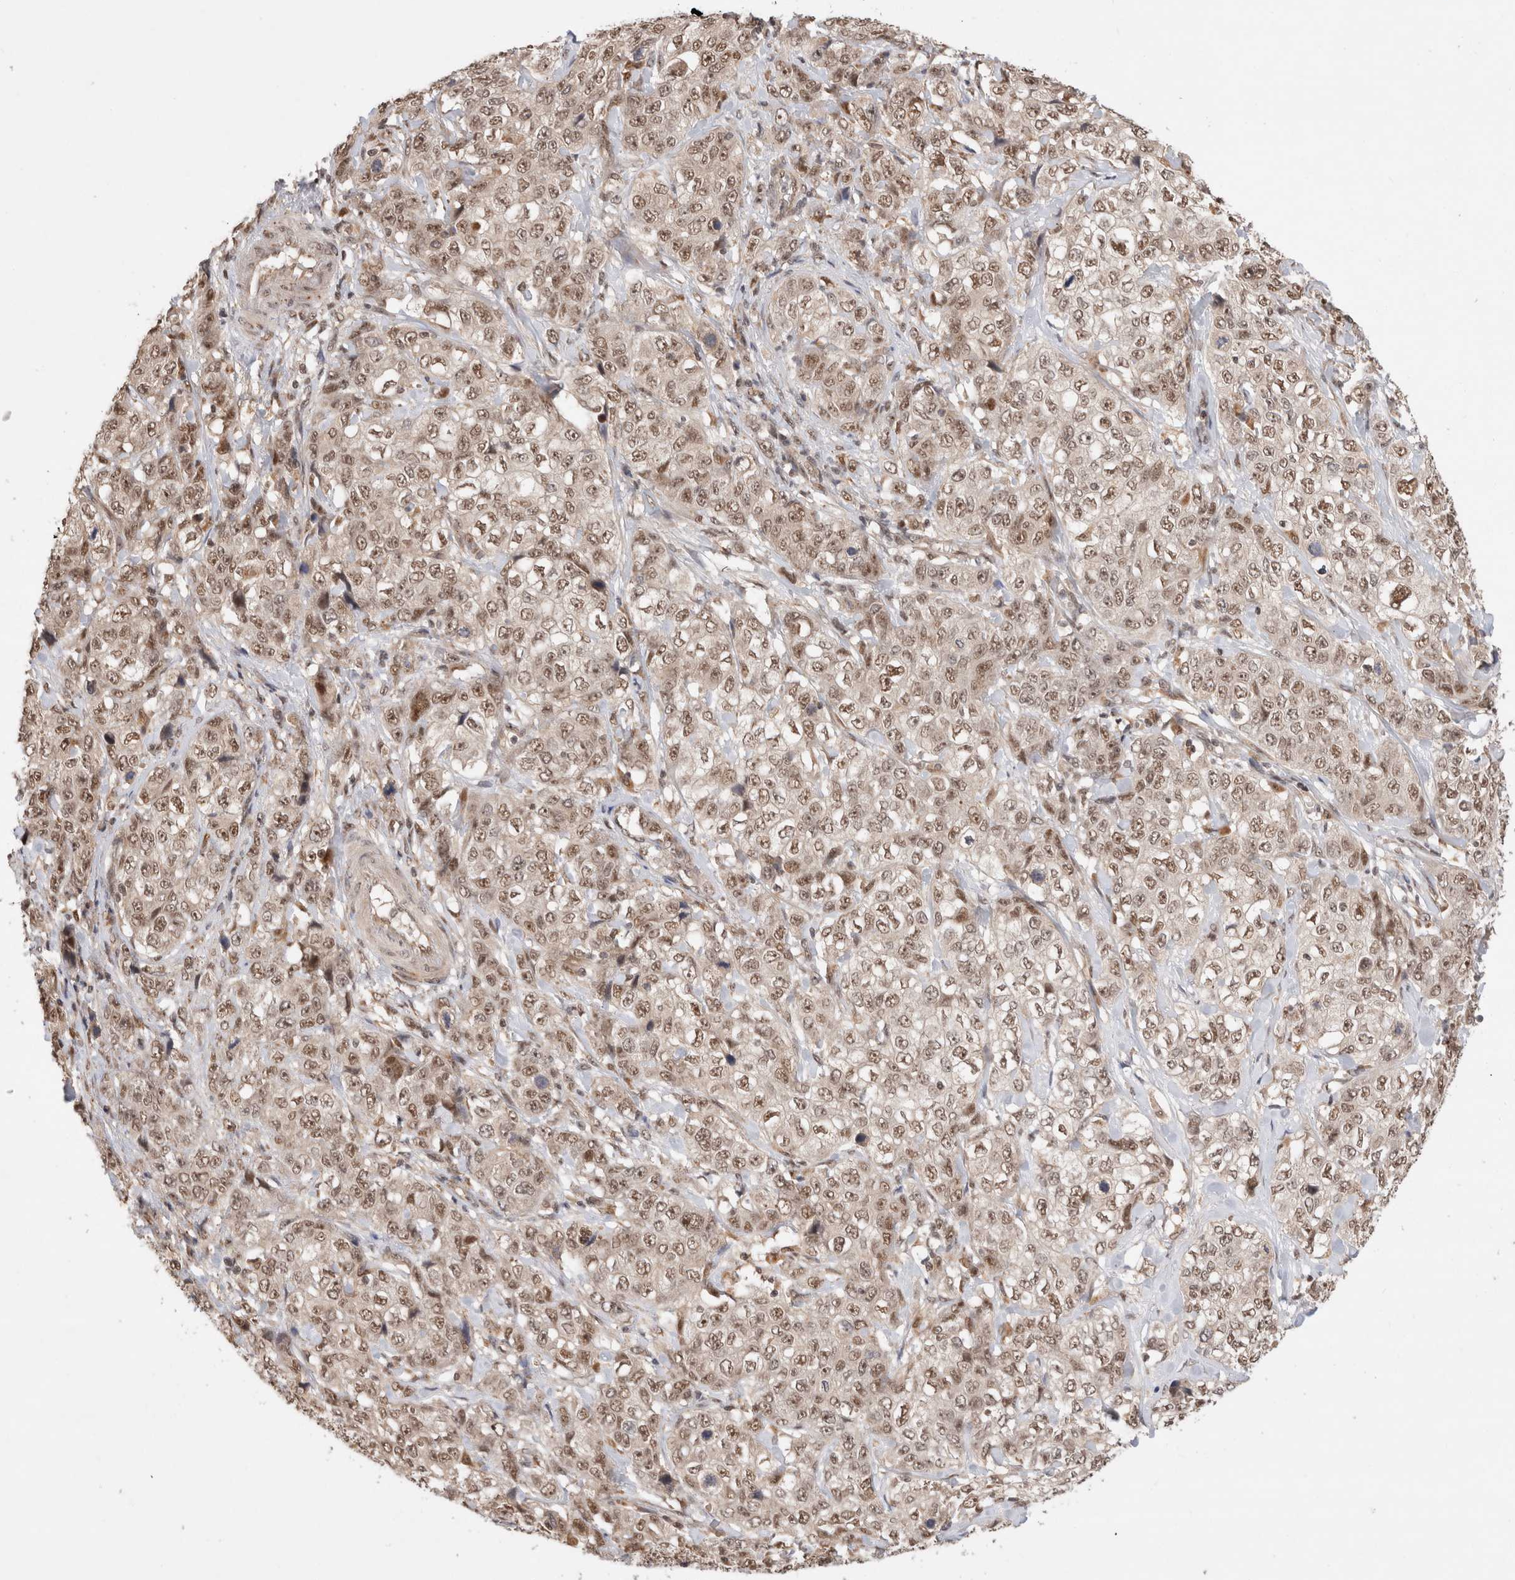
{"staining": {"intensity": "moderate", "quantity": ">75%", "location": "nuclear"}, "tissue": "stomach cancer", "cell_type": "Tumor cells", "image_type": "cancer", "snomed": [{"axis": "morphology", "description": "Adenocarcinoma, NOS"}, {"axis": "topography", "description": "Stomach"}], "caption": "Tumor cells demonstrate moderate nuclear staining in approximately >75% of cells in stomach cancer (adenocarcinoma). Immunohistochemistry stains the protein in brown and the nuclei are stained blue.", "gene": "MPHOSPH6", "patient": {"sex": "male", "age": 48}}